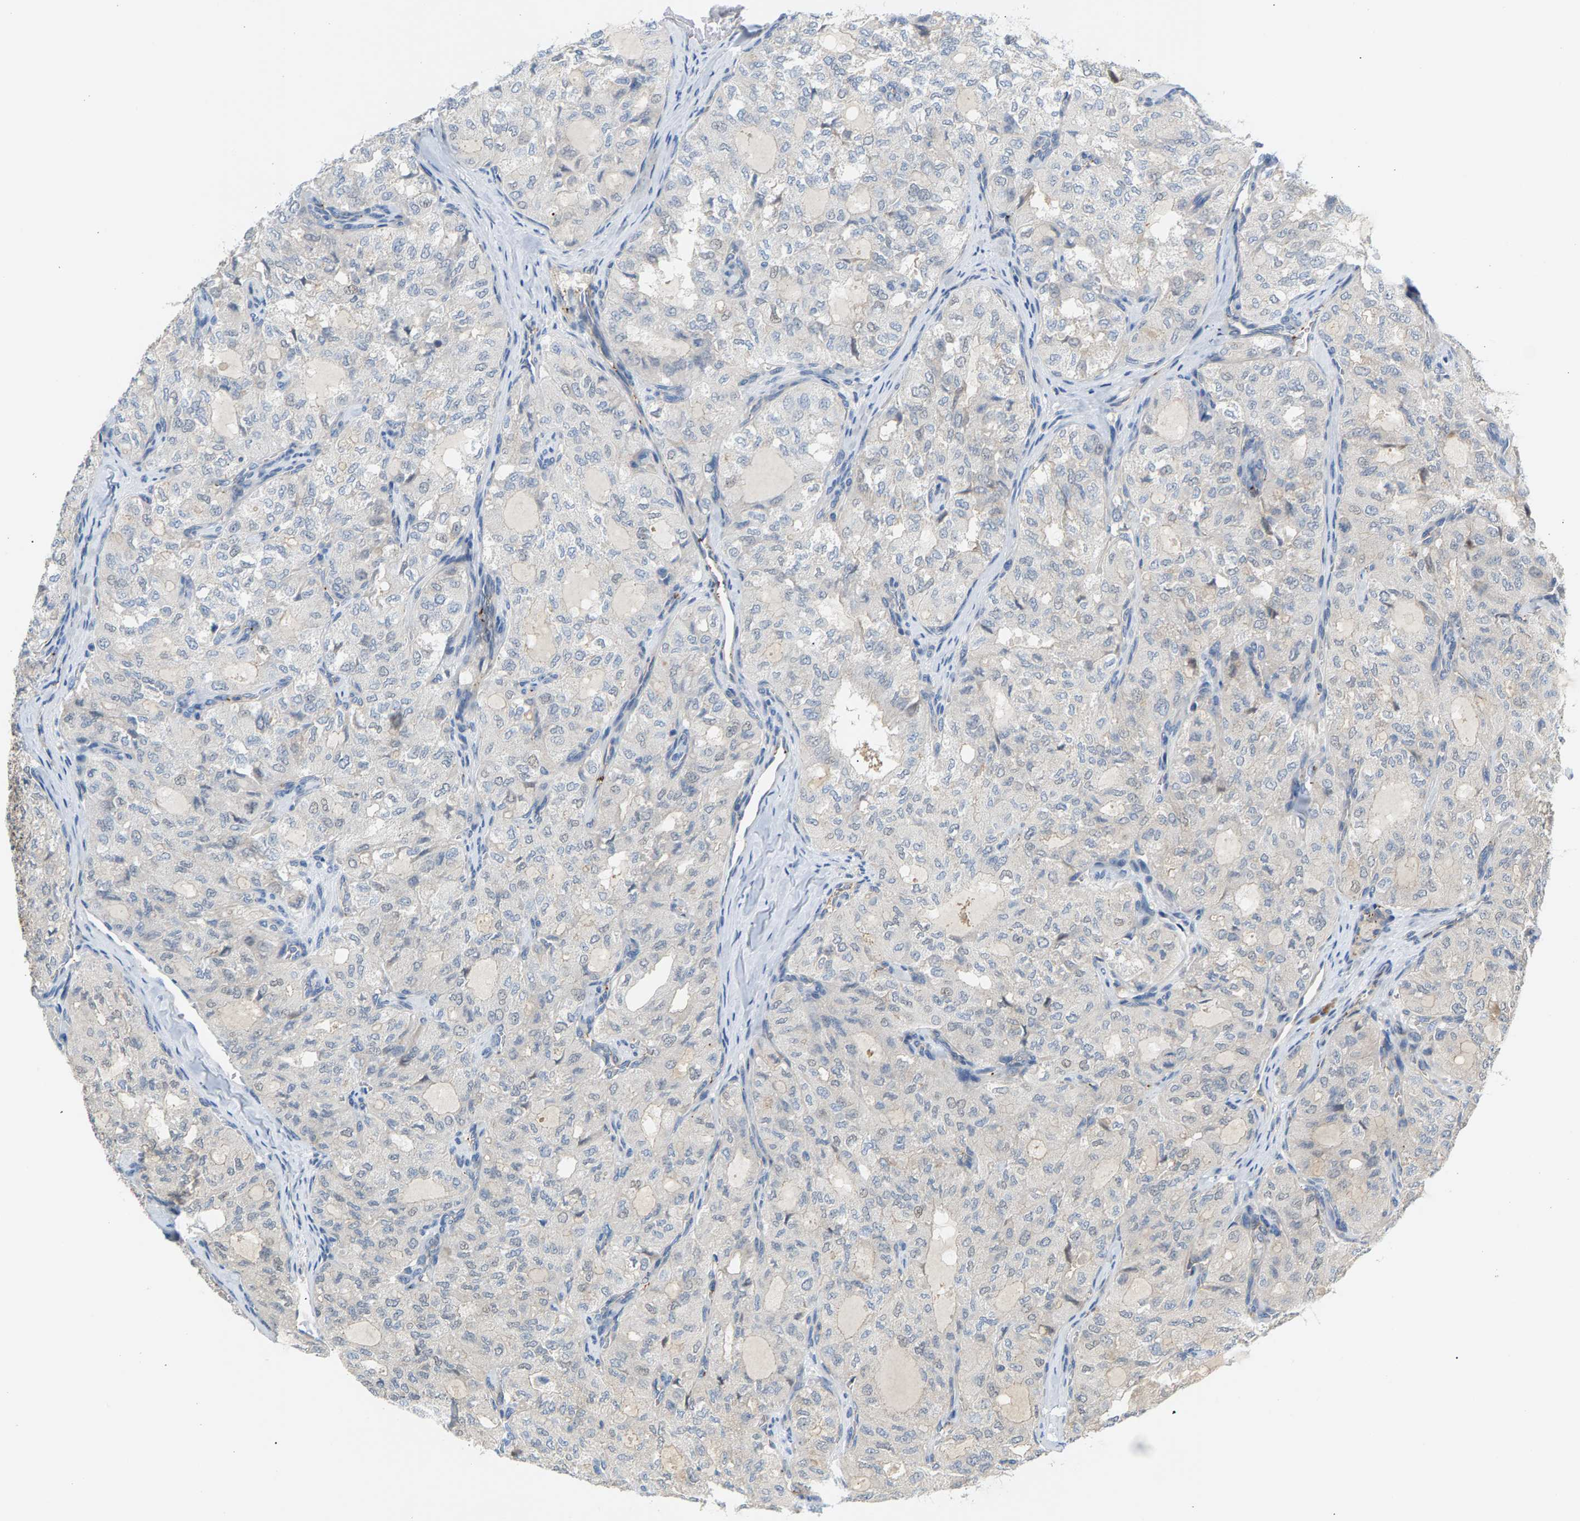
{"staining": {"intensity": "negative", "quantity": "none", "location": "none"}, "tissue": "thyroid cancer", "cell_type": "Tumor cells", "image_type": "cancer", "snomed": [{"axis": "morphology", "description": "Follicular adenoma carcinoma, NOS"}, {"axis": "topography", "description": "Thyroid gland"}], "caption": "The micrograph shows no significant staining in tumor cells of thyroid cancer.", "gene": "KRTAP27-1", "patient": {"sex": "male", "age": 75}}